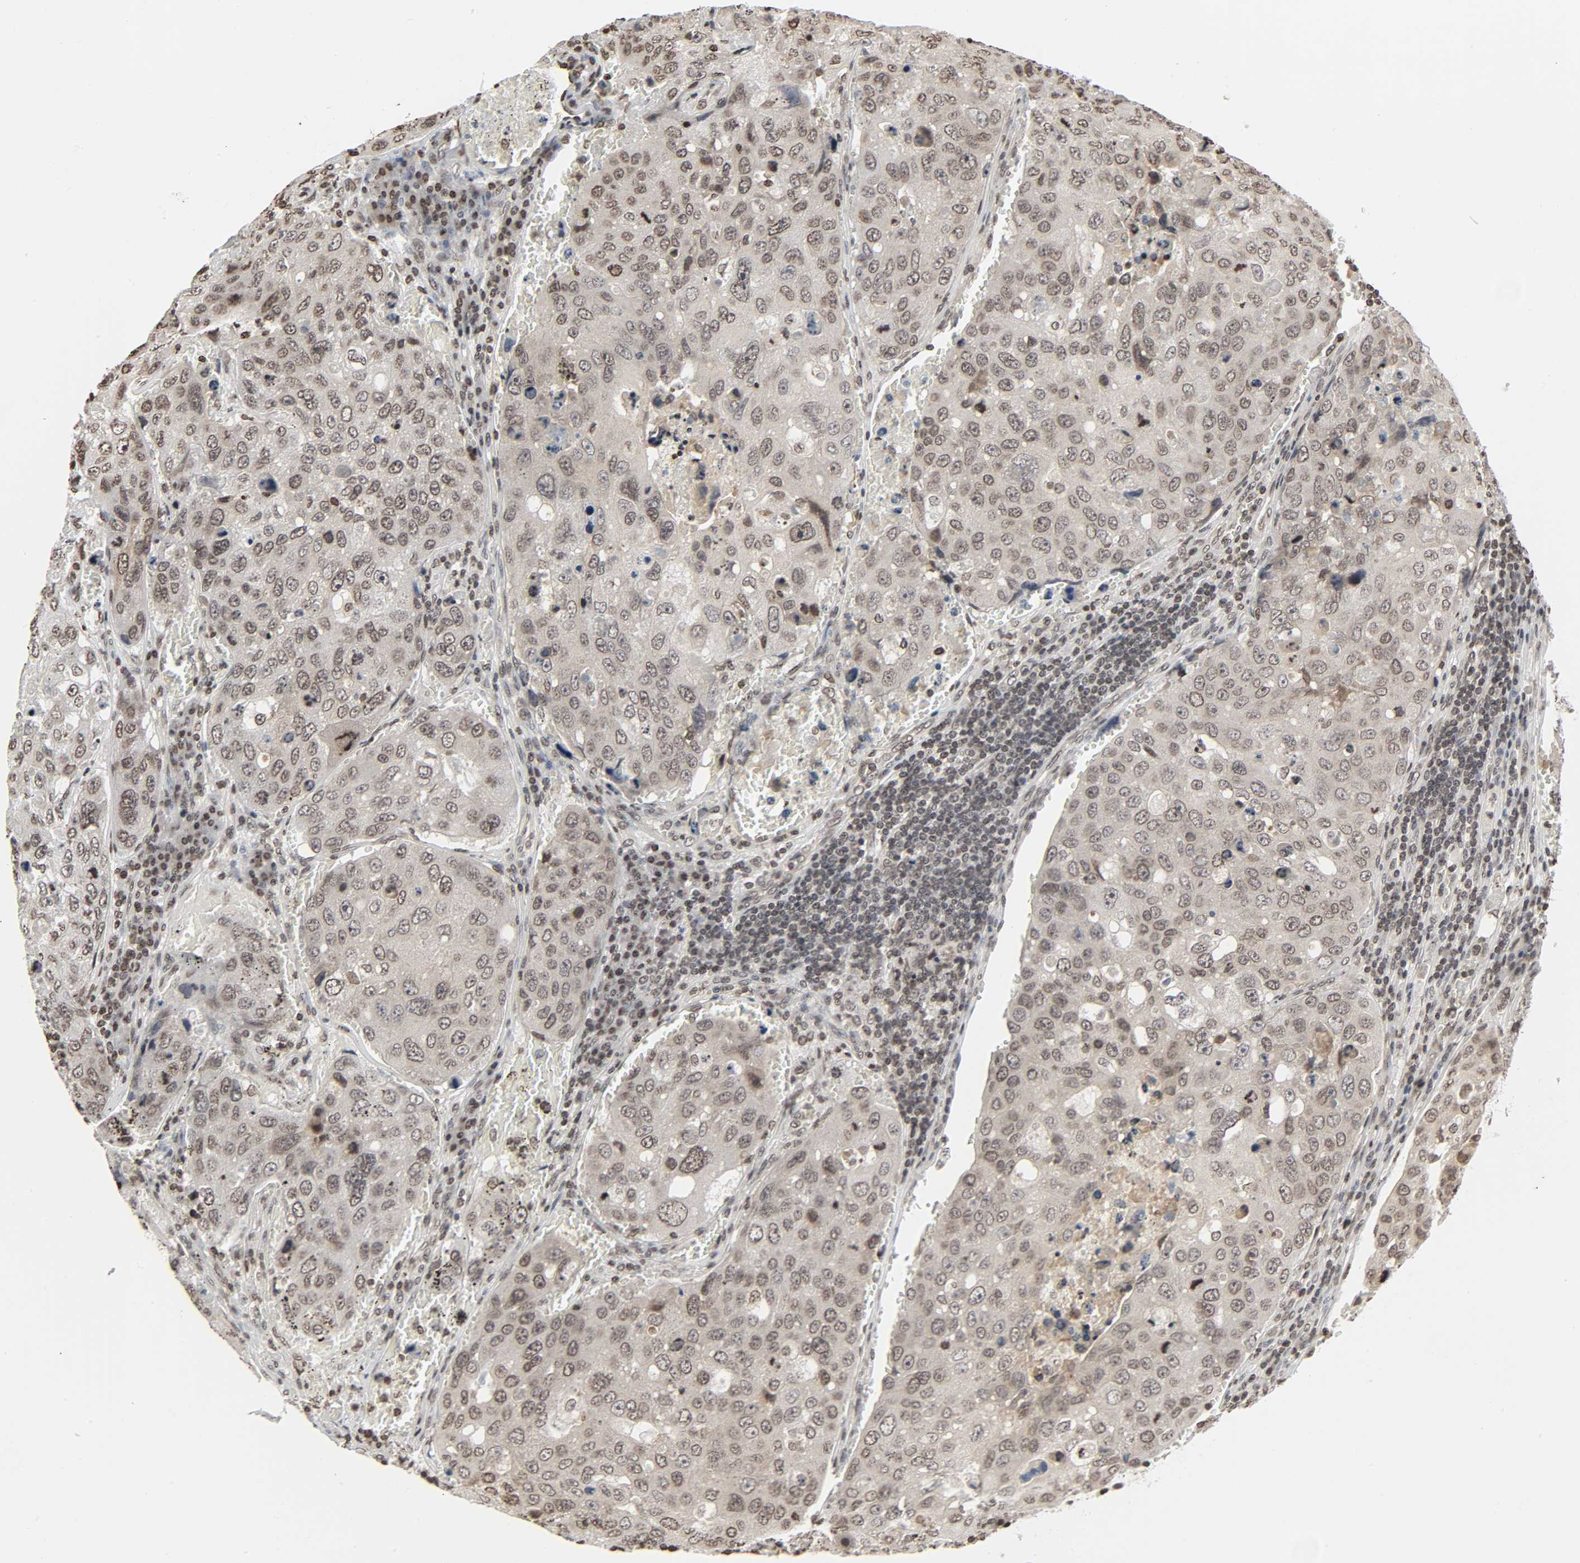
{"staining": {"intensity": "weak", "quantity": ">75%", "location": "nuclear"}, "tissue": "urothelial cancer", "cell_type": "Tumor cells", "image_type": "cancer", "snomed": [{"axis": "morphology", "description": "Urothelial carcinoma, High grade"}, {"axis": "topography", "description": "Lymph node"}, {"axis": "topography", "description": "Urinary bladder"}], "caption": "Immunohistochemical staining of urothelial carcinoma (high-grade) displays low levels of weak nuclear positivity in about >75% of tumor cells. The staining was performed using DAB, with brown indicating positive protein expression. Nuclei are stained blue with hematoxylin.", "gene": "ELAVL1", "patient": {"sex": "male", "age": 51}}